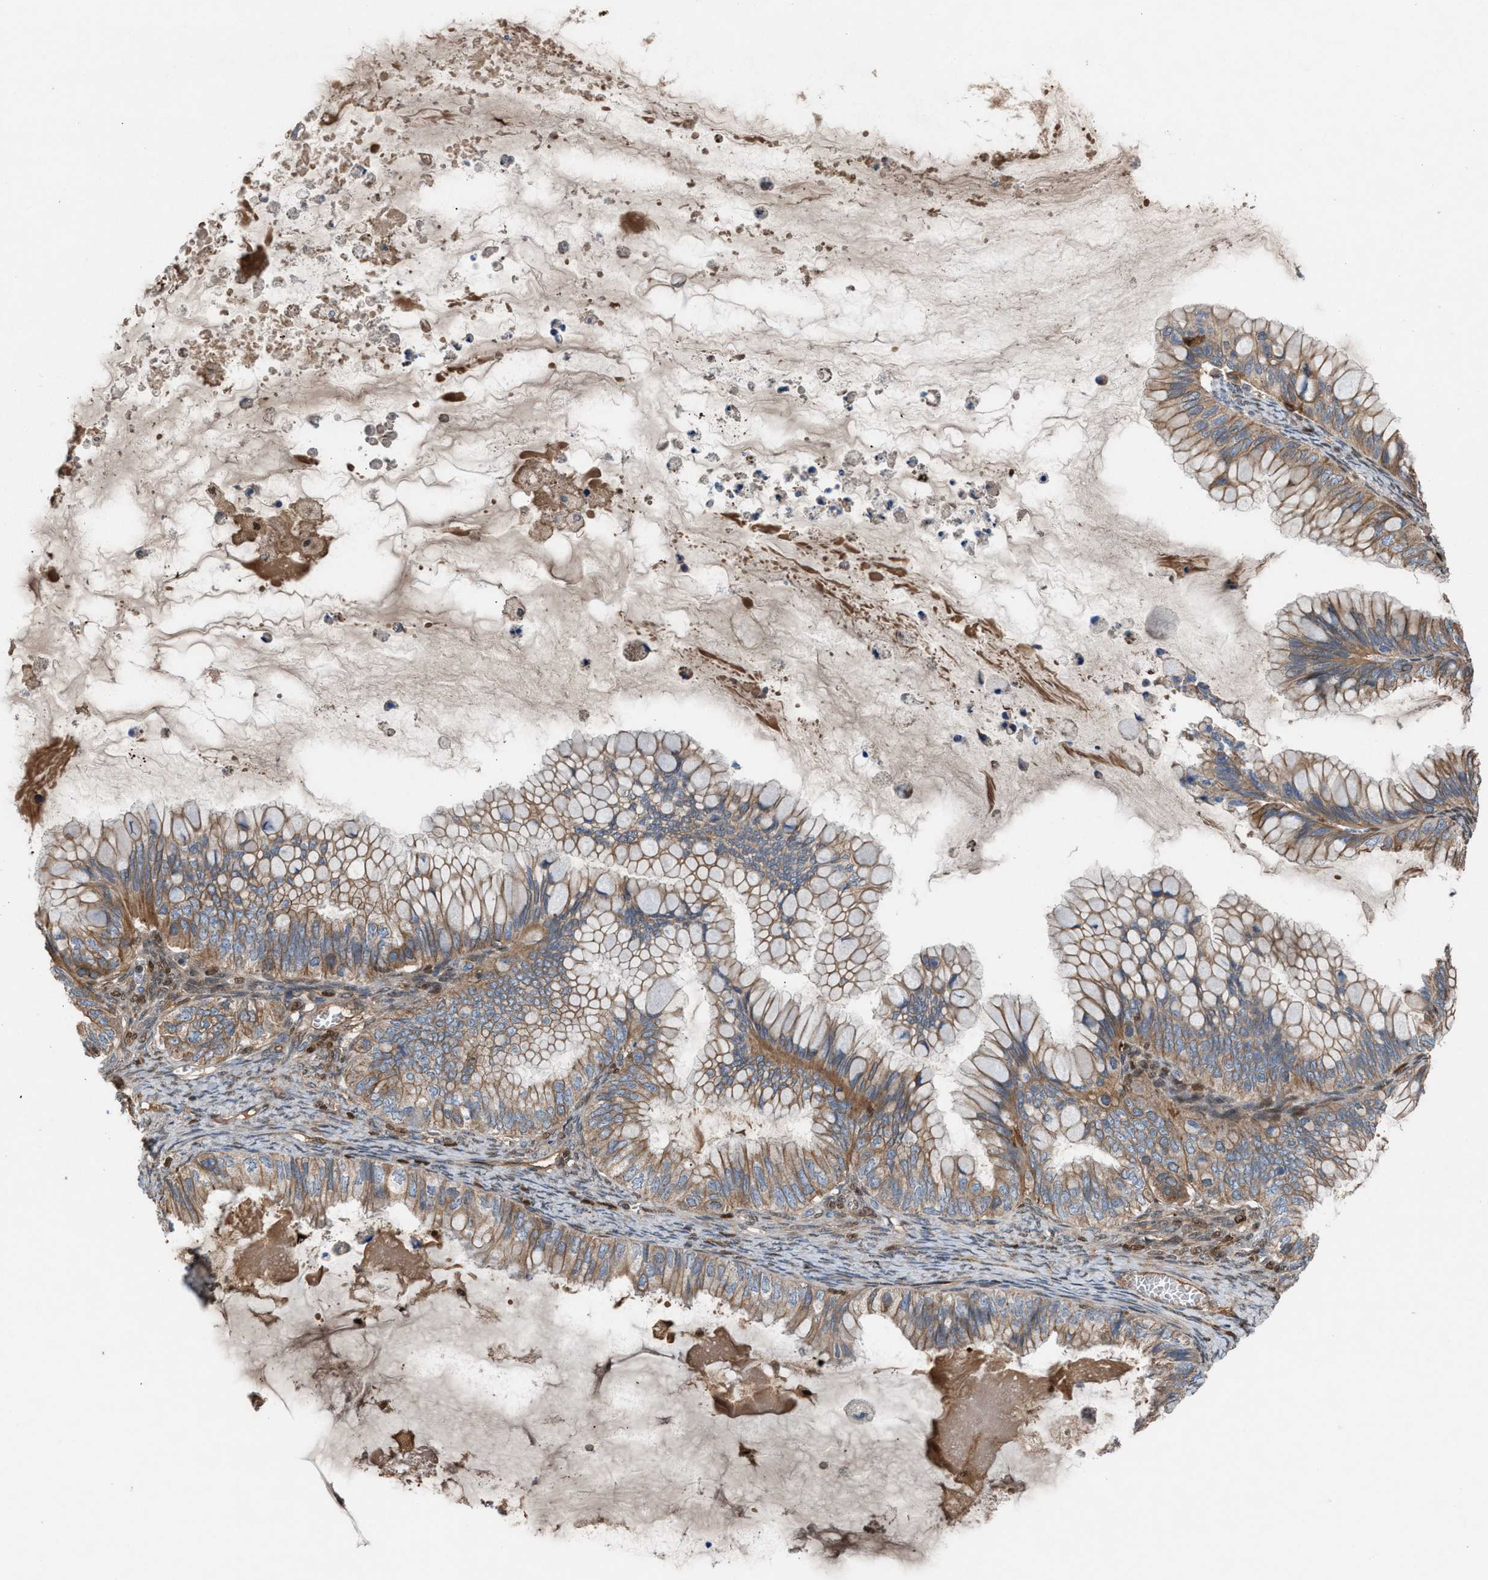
{"staining": {"intensity": "moderate", "quantity": ">75%", "location": "cytoplasmic/membranous"}, "tissue": "ovarian cancer", "cell_type": "Tumor cells", "image_type": "cancer", "snomed": [{"axis": "morphology", "description": "Cystadenocarcinoma, mucinous, NOS"}, {"axis": "topography", "description": "Ovary"}], "caption": "Mucinous cystadenocarcinoma (ovarian) was stained to show a protein in brown. There is medium levels of moderate cytoplasmic/membranous positivity in about >75% of tumor cells.", "gene": "TPK1", "patient": {"sex": "female", "age": 80}}